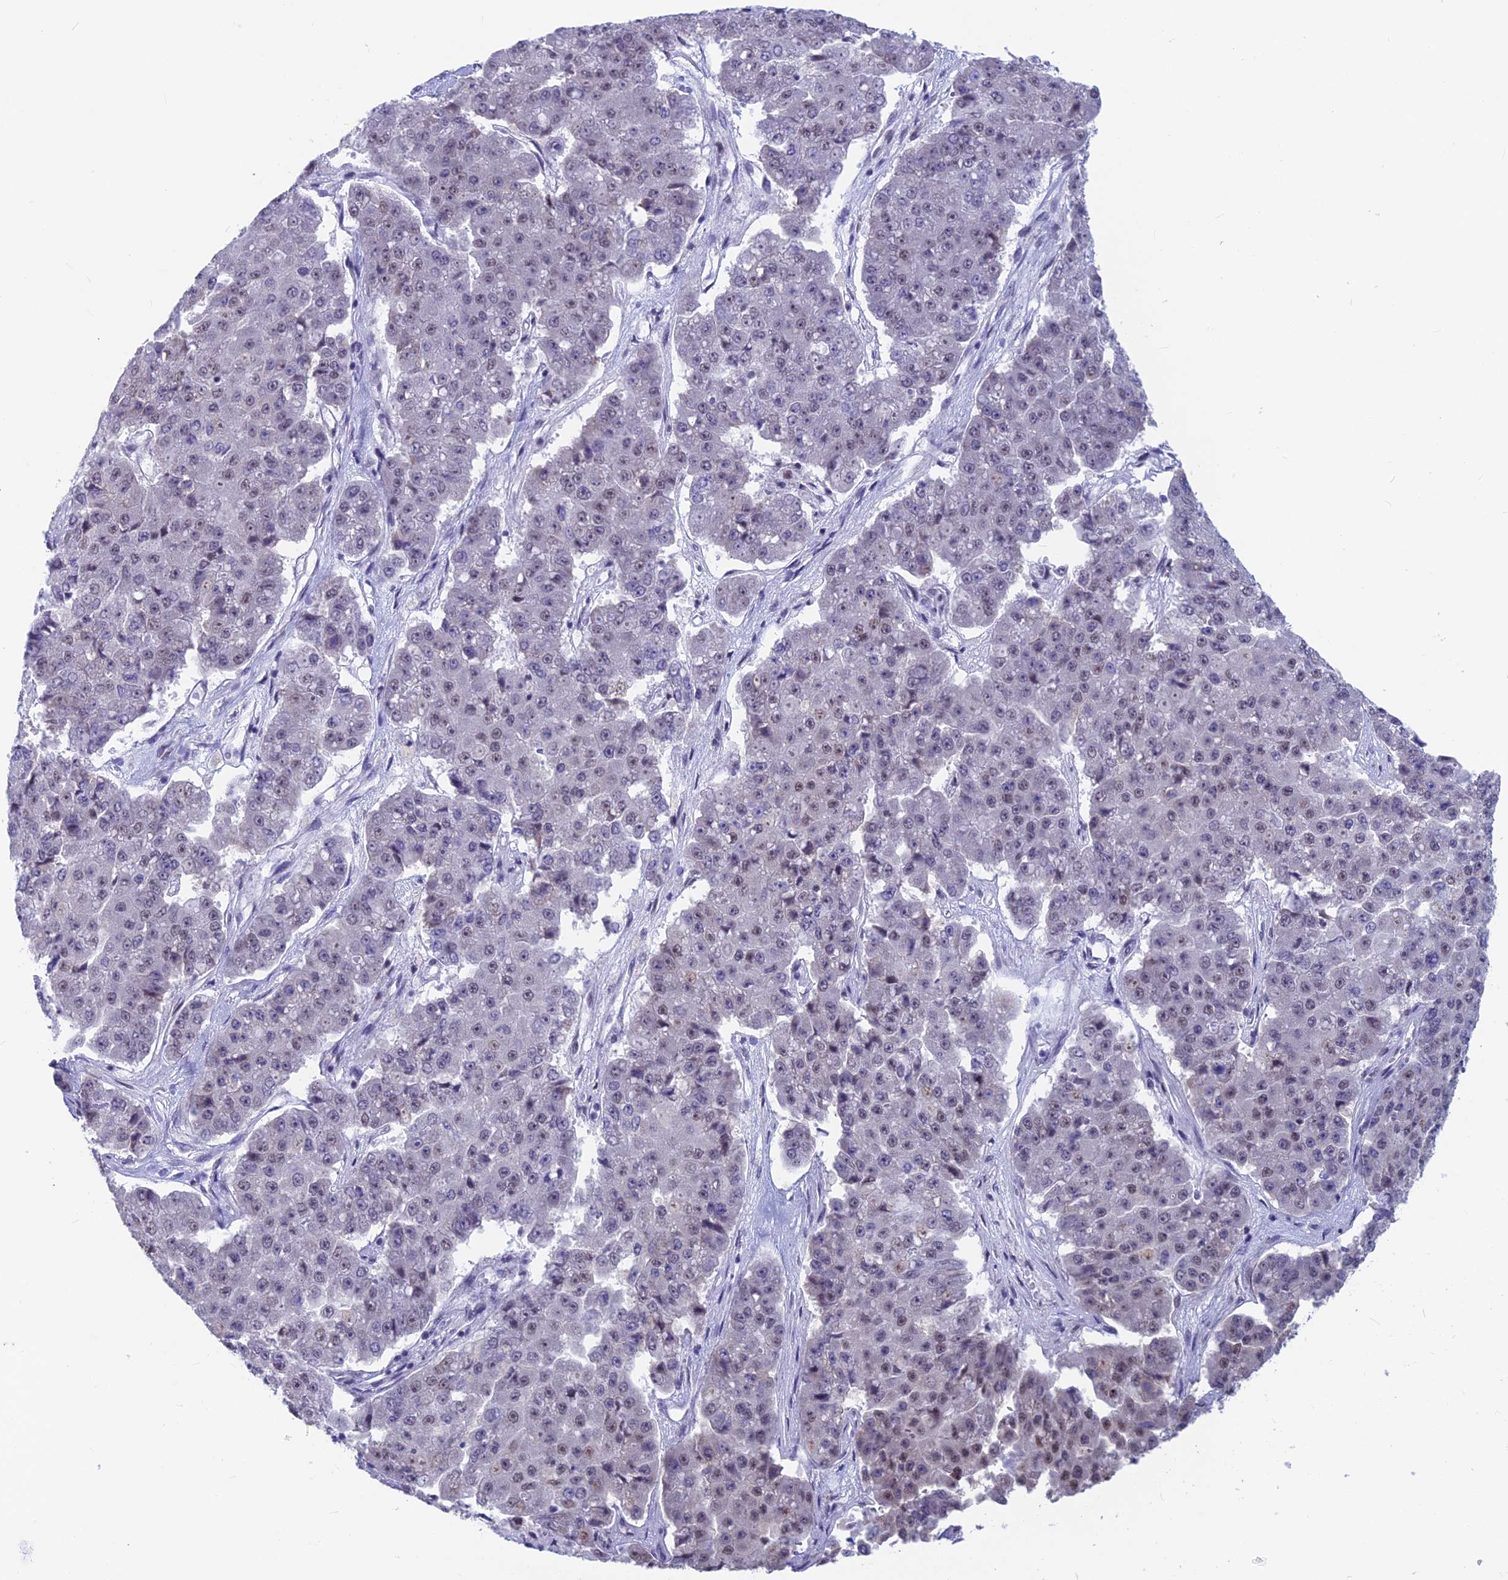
{"staining": {"intensity": "weak", "quantity": "<25%", "location": "nuclear"}, "tissue": "pancreatic cancer", "cell_type": "Tumor cells", "image_type": "cancer", "snomed": [{"axis": "morphology", "description": "Adenocarcinoma, NOS"}, {"axis": "topography", "description": "Pancreas"}], "caption": "High magnification brightfield microscopy of pancreatic cancer (adenocarcinoma) stained with DAB (brown) and counterstained with hematoxylin (blue): tumor cells show no significant expression.", "gene": "SRSF5", "patient": {"sex": "male", "age": 50}}